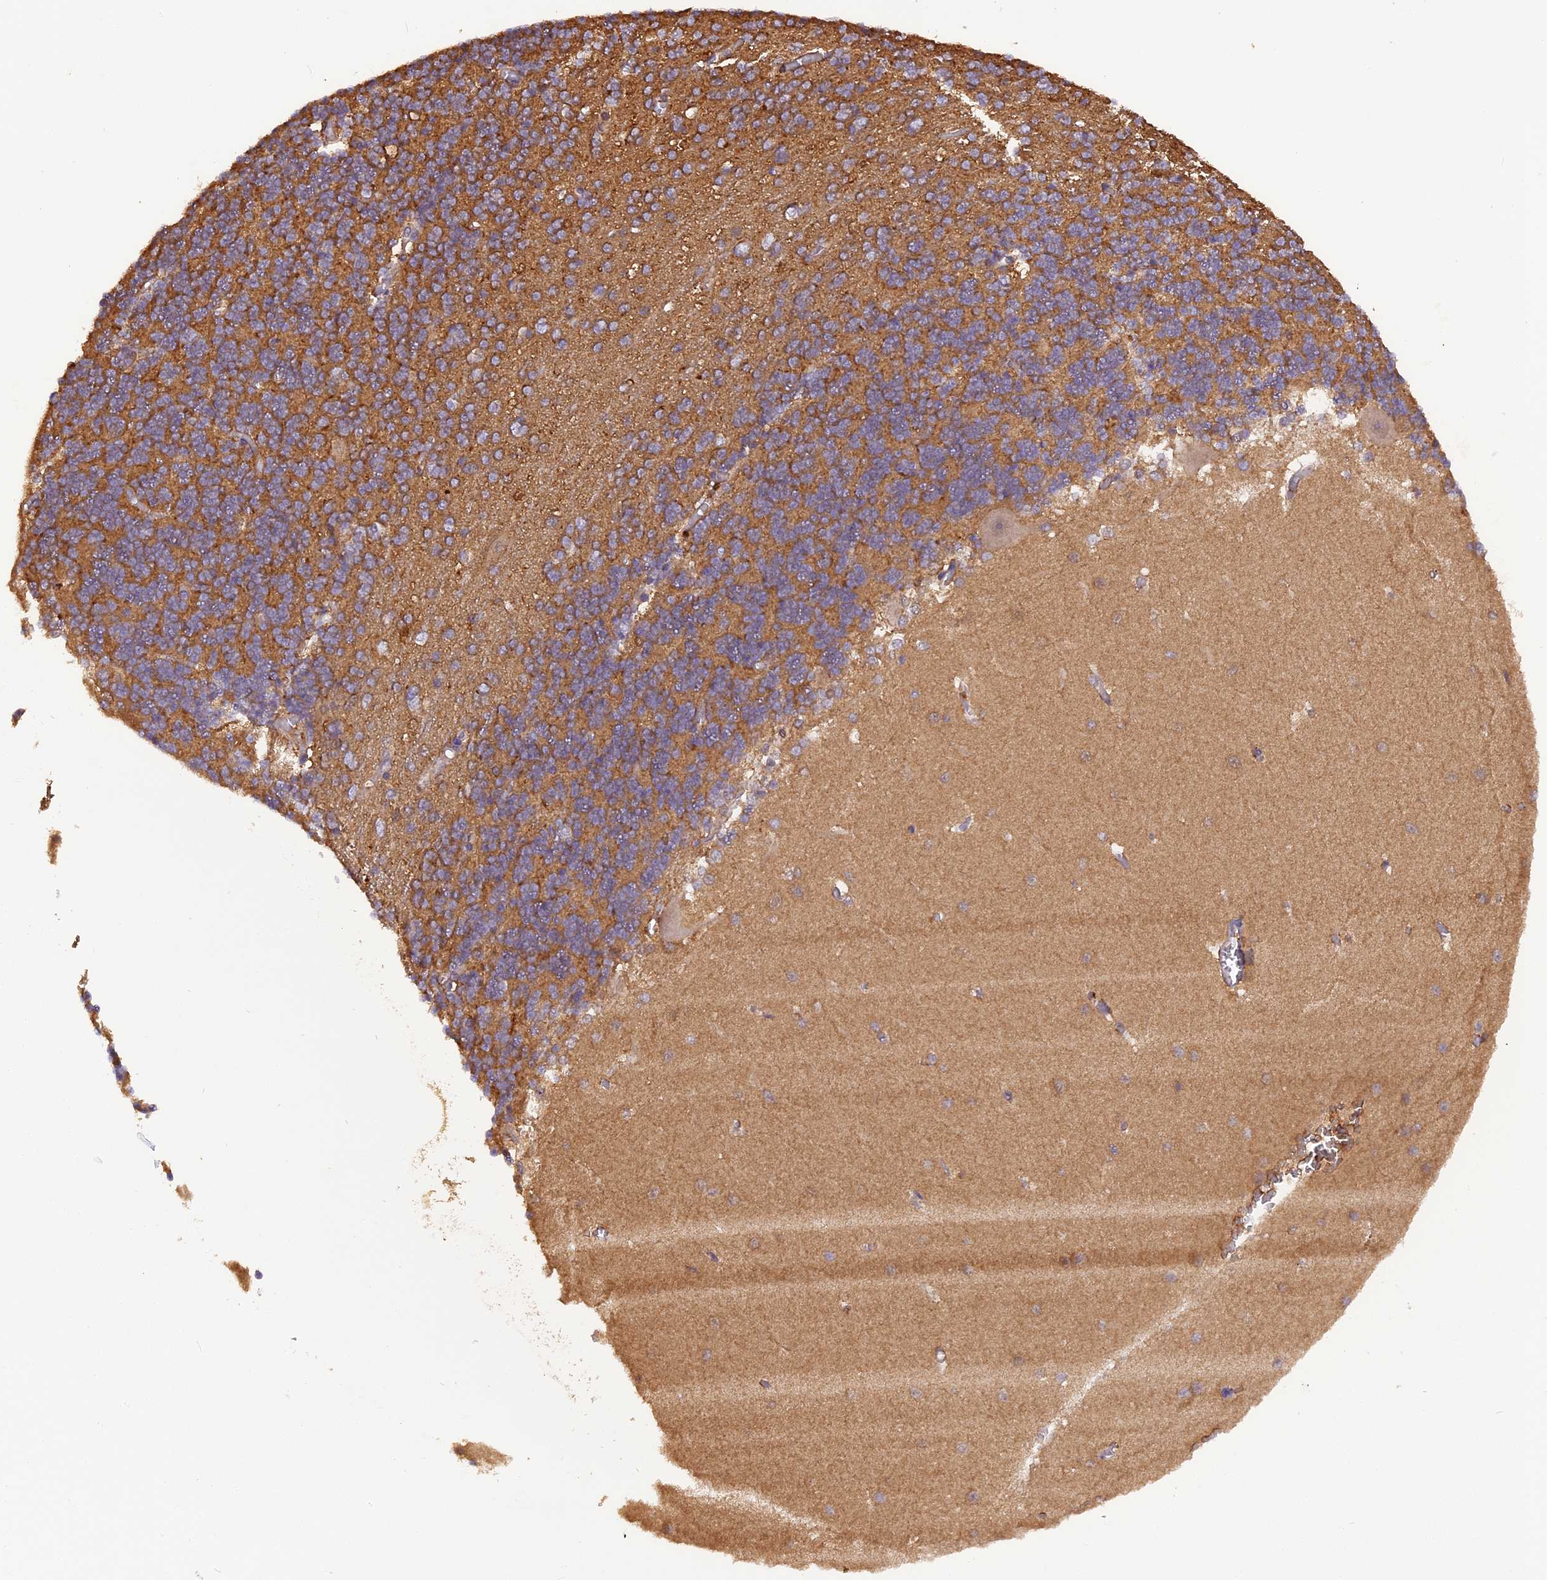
{"staining": {"intensity": "moderate", "quantity": ">75%", "location": "cytoplasmic/membranous"}, "tissue": "cerebellum", "cell_type": "Cells in granular layer", "image_type": "normal", "snomed": [{"axis": "morphology", "description": "Normal tissue, NOS"}, {"axis": "topography", "description": "Cerebellum"}], "caption": "This histopathology image displays immunohistochemistry staining of benign cerebellum, with medium moderate cytoplasmic/membranous staining in about >75% of cells in granular layer.", "gene": "STOML1", "patient": {"sex": "male", "age": 37}}